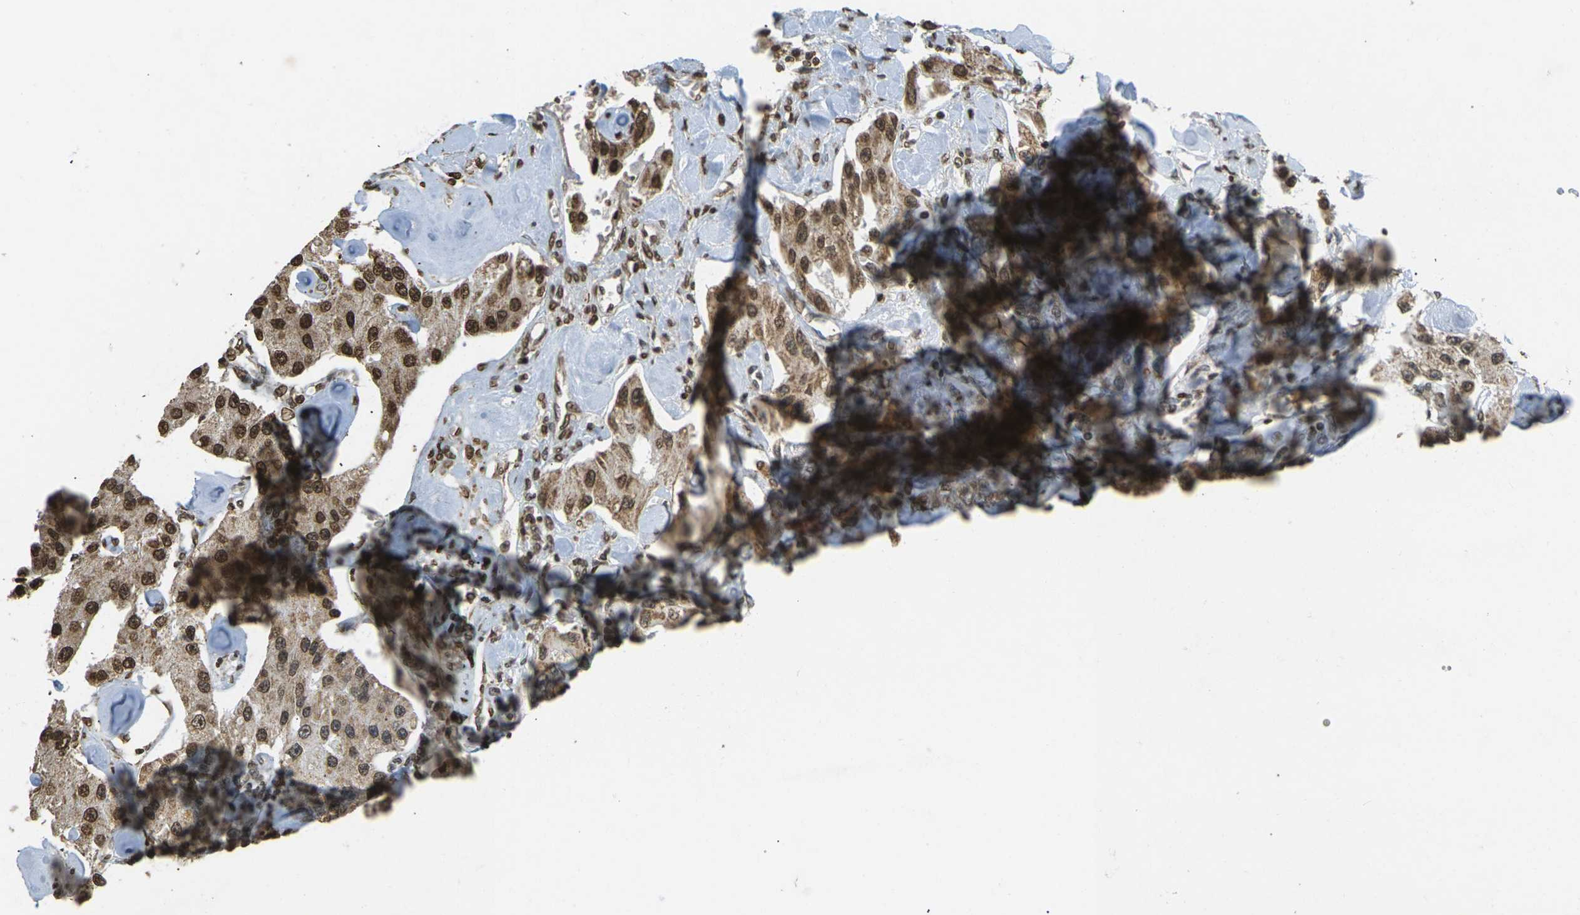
{"staining": {"intensity": "strong", "quantity": ">75%", "location": "cytoplasmic/membranous,nuclear"}, "tissue": "carcinoid", "cell_type": "Tumor cells", "image_type": "cancer", "snomed": [{"axis": "morphology", "description": "Carcinoid, malignant, NOS"}, {"axis": "topography", "description": "Pancreas"}], "caption": "This histopathology image displays immunohistochemistry (IHC) staining of human malignant carcinoid, with high strong cytoplasmic/membranous and nuclear expression in approximately >75% of tumor cells.", "gene": "NEUROG2", "patient": {"sex": "male", "age": 41}}